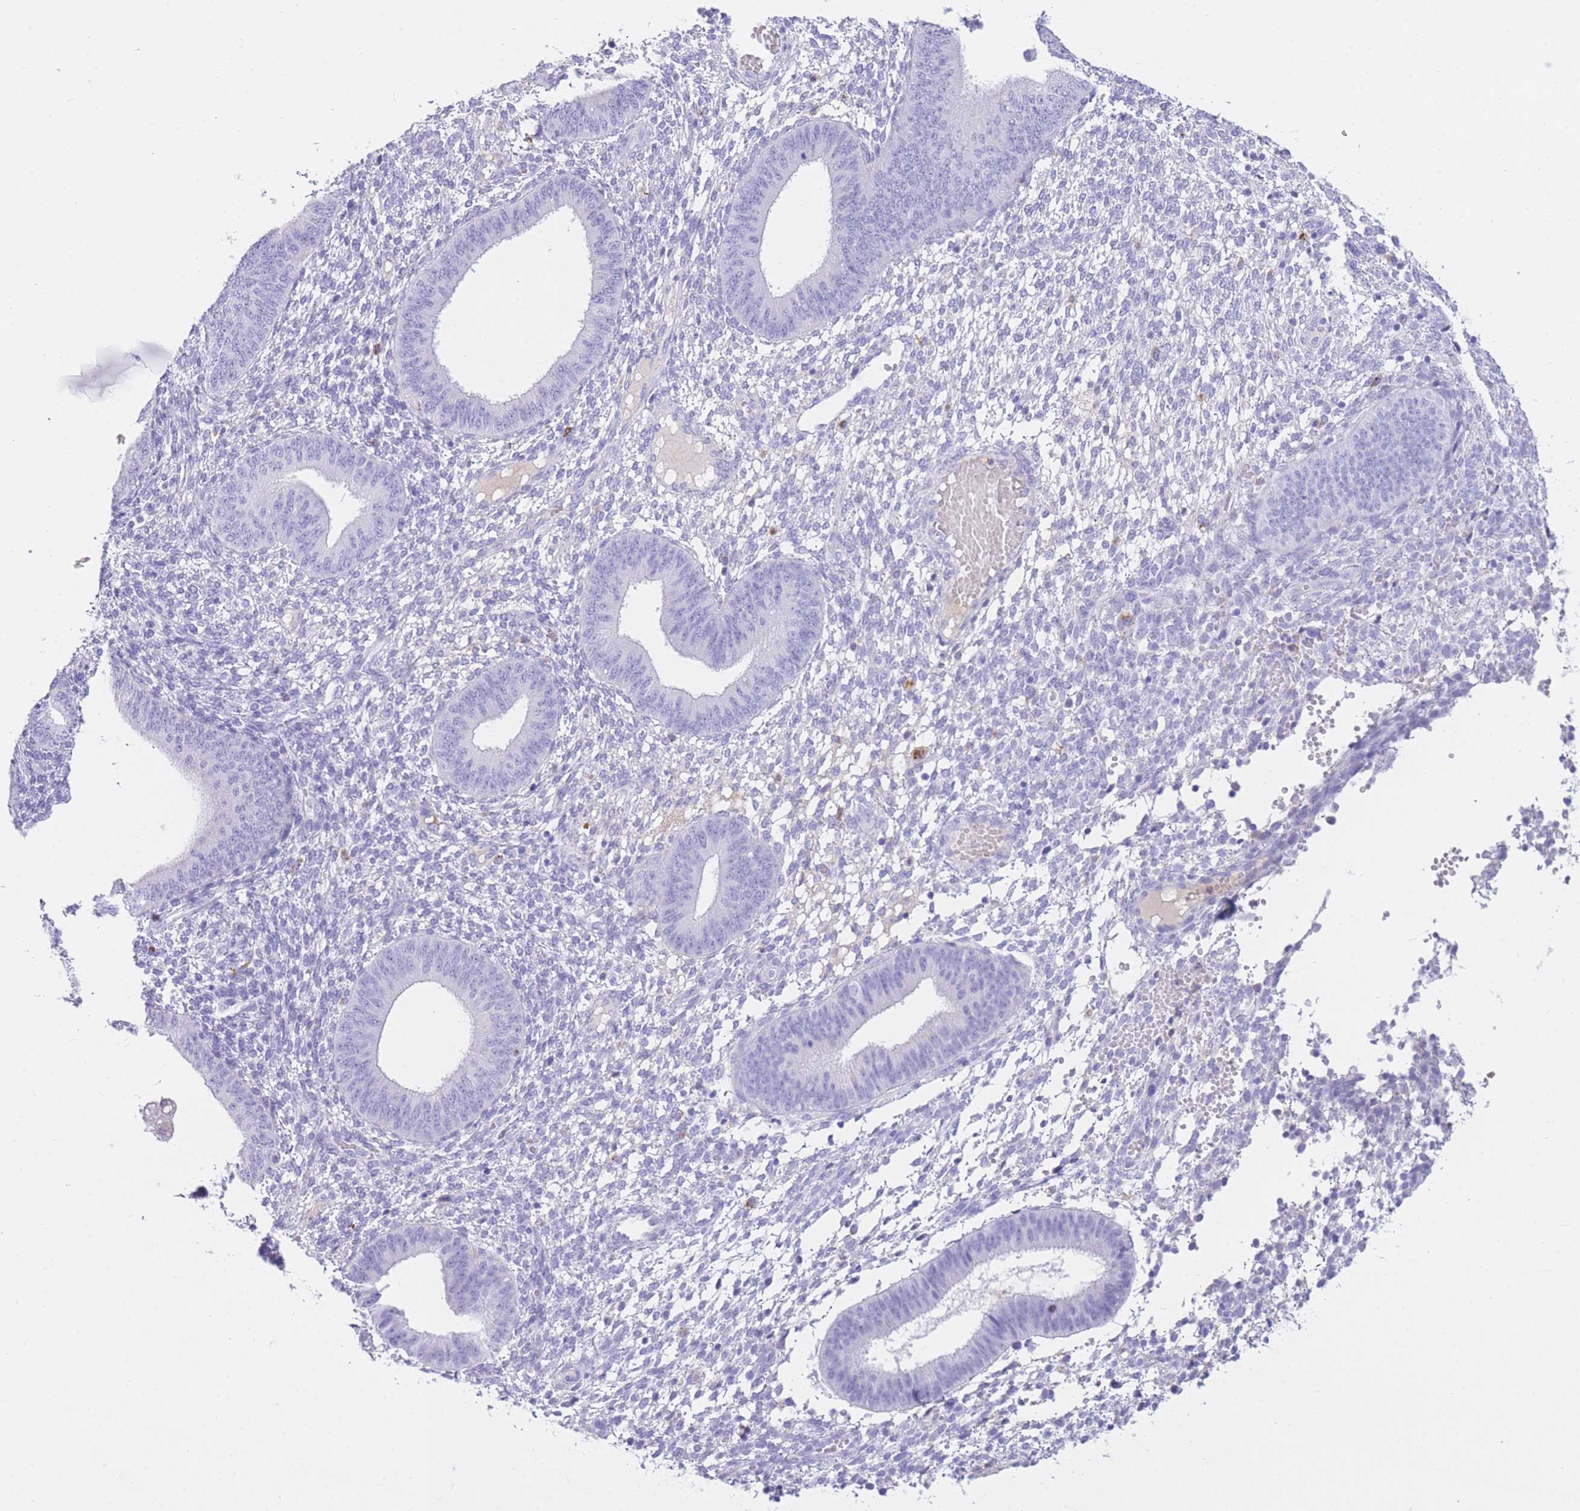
{"staining": {"intensity": "negative", "quantity": "none", "location": "none"}, "tissue": "endometrium", "cell_type": "Cells in endometrial stroma", "image_type": "normal", "snomed": [{"axis": "morphology", "description": "Normal tissue, NOS"}, {"axis": "topography", "description": "Endometrium"}], "caption": "Immunohistochemistry (IHC) image of benign human endometrium stained for a protein (brown), which reveals no positivity in cells in endometrial stroma. The staining was performed using DAB to visualize the protein expression in brown, while the nuclei were stained in blue with hematoxylin (Magnification: 20x).", "gene": "PLBD1", "patient": {"sex": "female", "age": 49}}